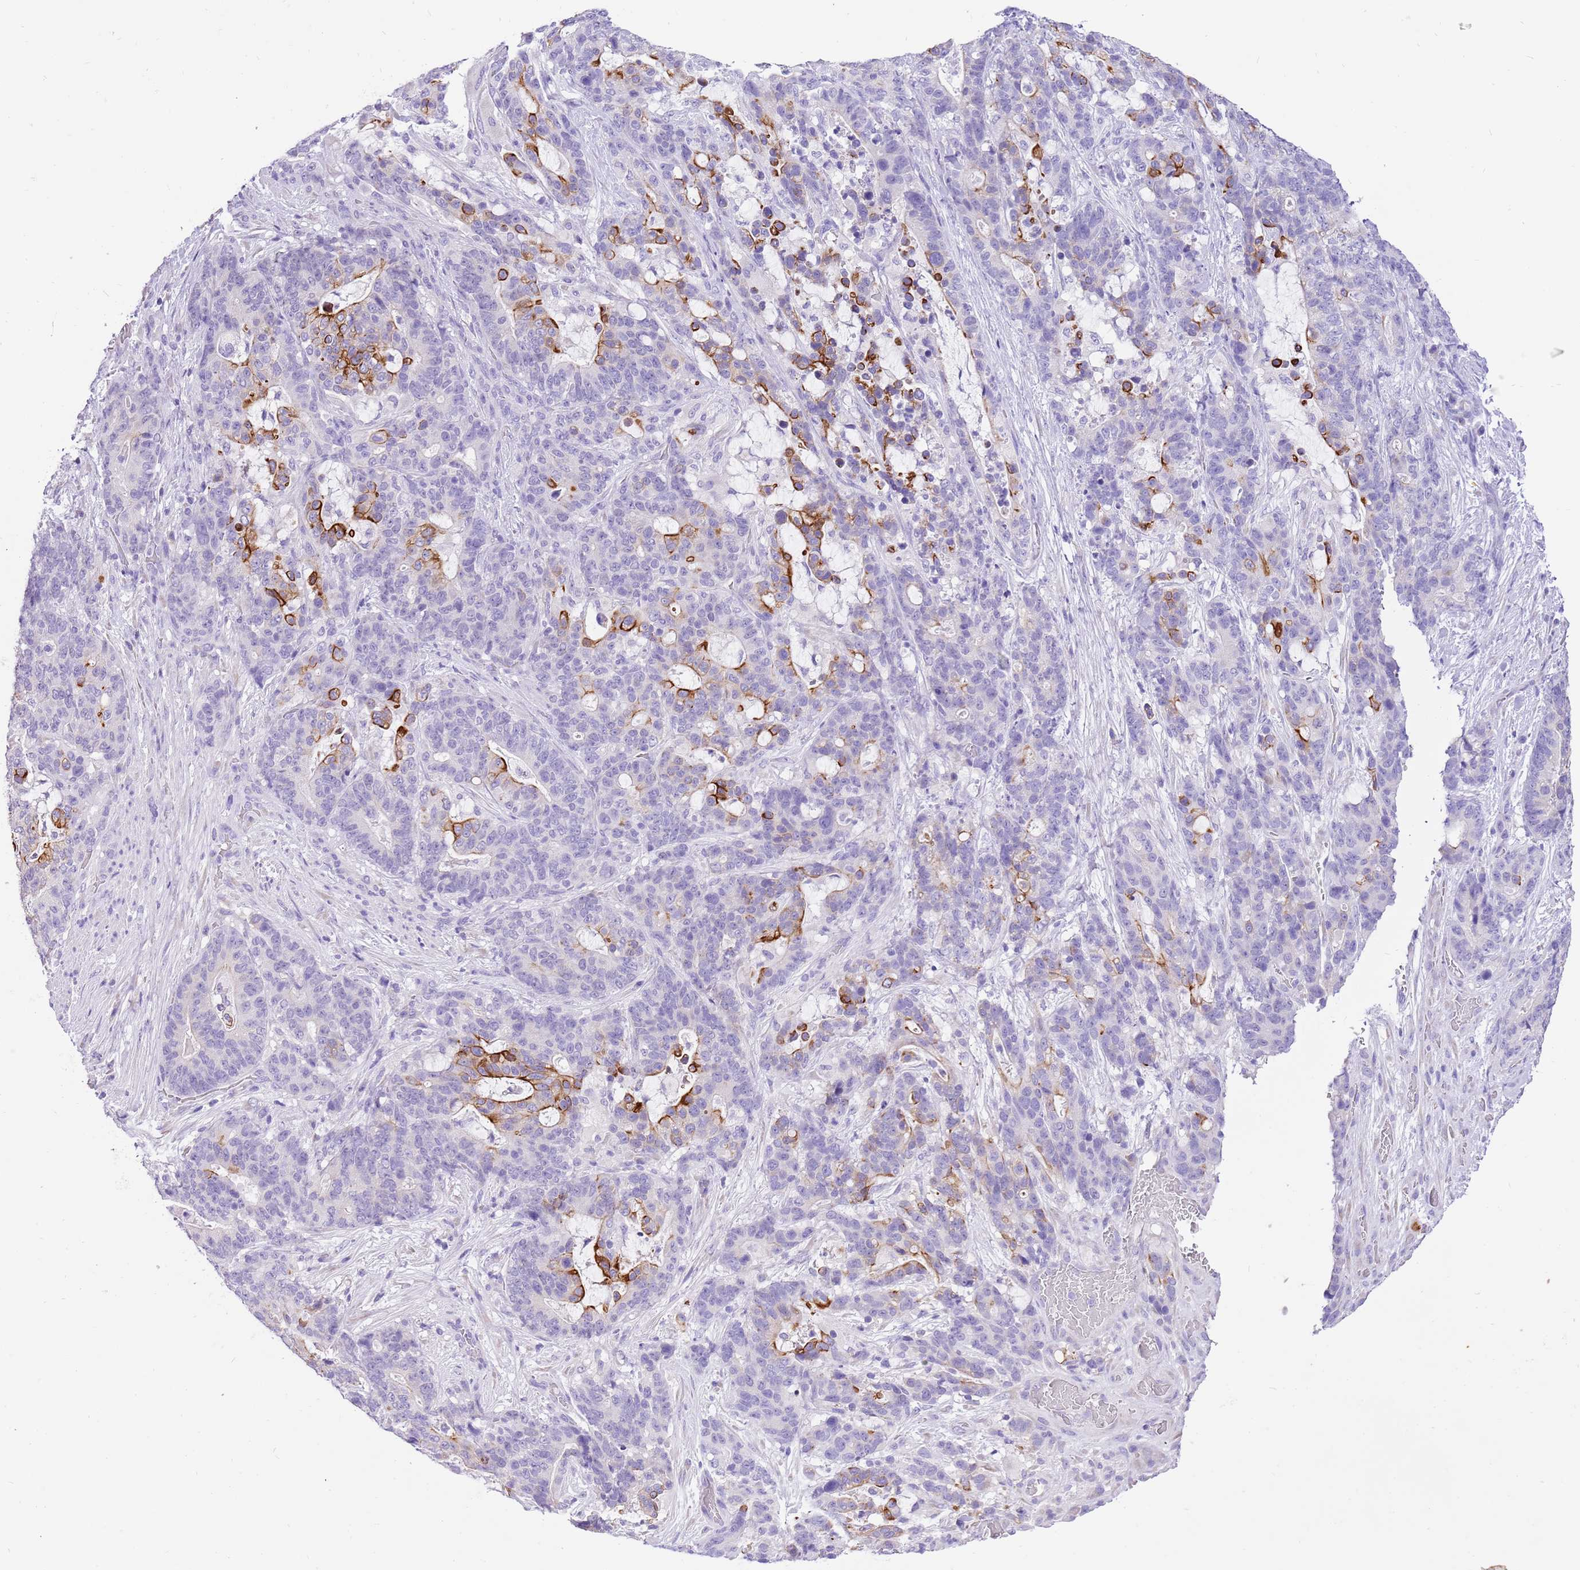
{"staining": {"intensity": "moderate", "quantity": "<25%", "location": "cytoplasmic/membranous"}, "tissue": "stomach cancer", "cell_type": "Tumor cells", "image_type": "cancer", "snomed": [{"axis": "morphology", "description": "Normal tissue, NOS"}, {"axis": "morphology", "description": "Adenocarcinoma, NOS"}, {"axis": "topography", "description": "Stomach"}], "caption": "This is a micrograph of immunohistochemistry staining of stomach cancer (adenocarcinoma), which shows moderate positivity in the cytoplasmic/membranous of tumor cells.", "gene": "R3HDM4", "patient": {"sex": "female", "age": 64}}